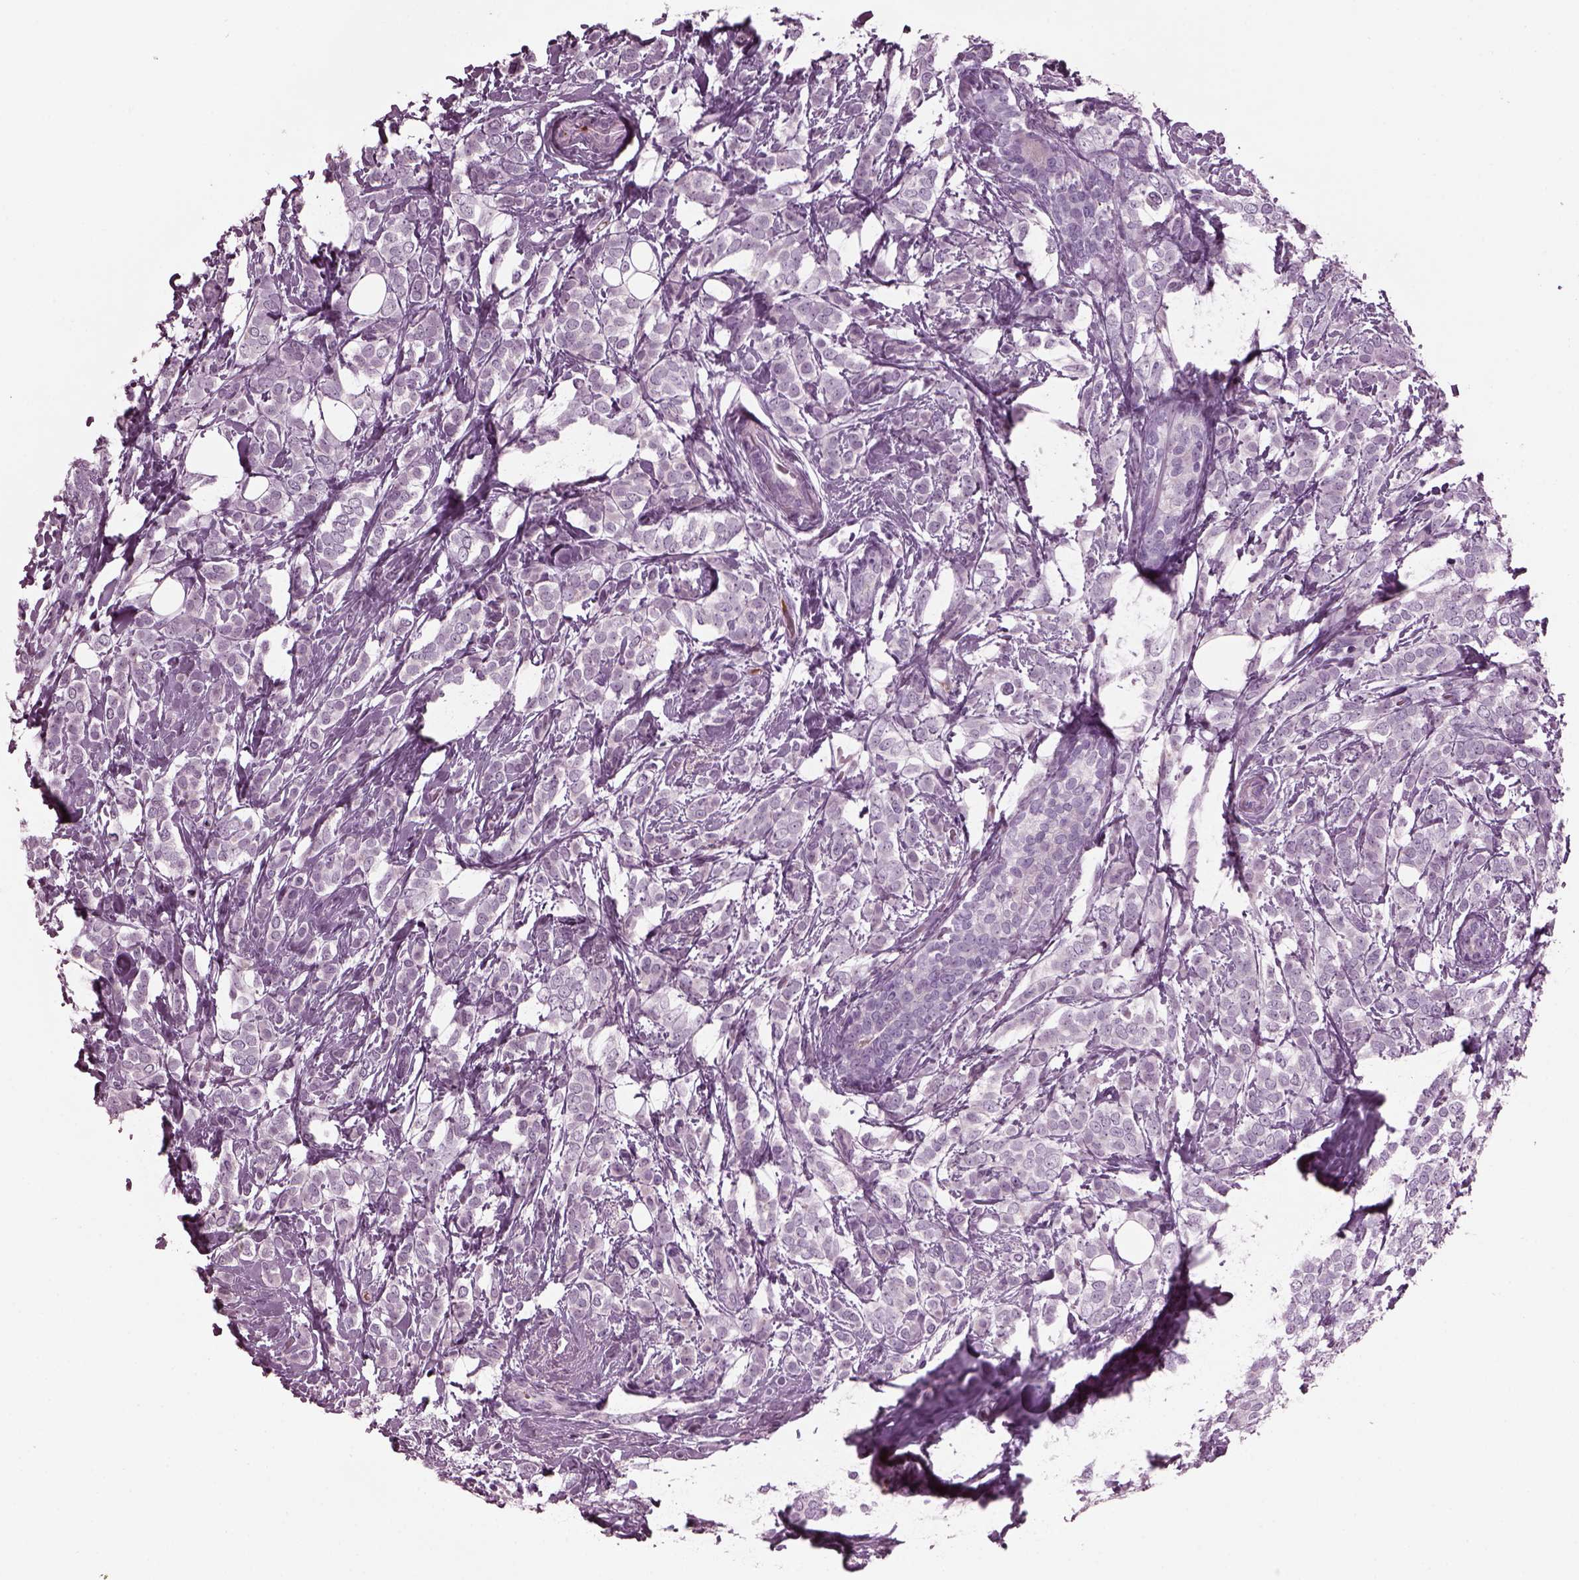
{"staining": {"intensity": "negative", "quantity": "none", "location": "none"}, "tissue": "breast cancer", "cell_type": "Tumor cells", "image_type": "cancer", "snomed": [{"axis": "morphology", "description": "Lobular carcinoma"}, {"axis": "topography", "description": "Breast"}], "caption": "This micrograph is of breast lobular carcinoma stained with immunohistochemistry (IHC) to label a protein in brown with the nuclei are counter-stained blue. There is no expression in tumor cells.", "gene": "DPYSL5", "patient": {"sex": "female", "age": 49}}